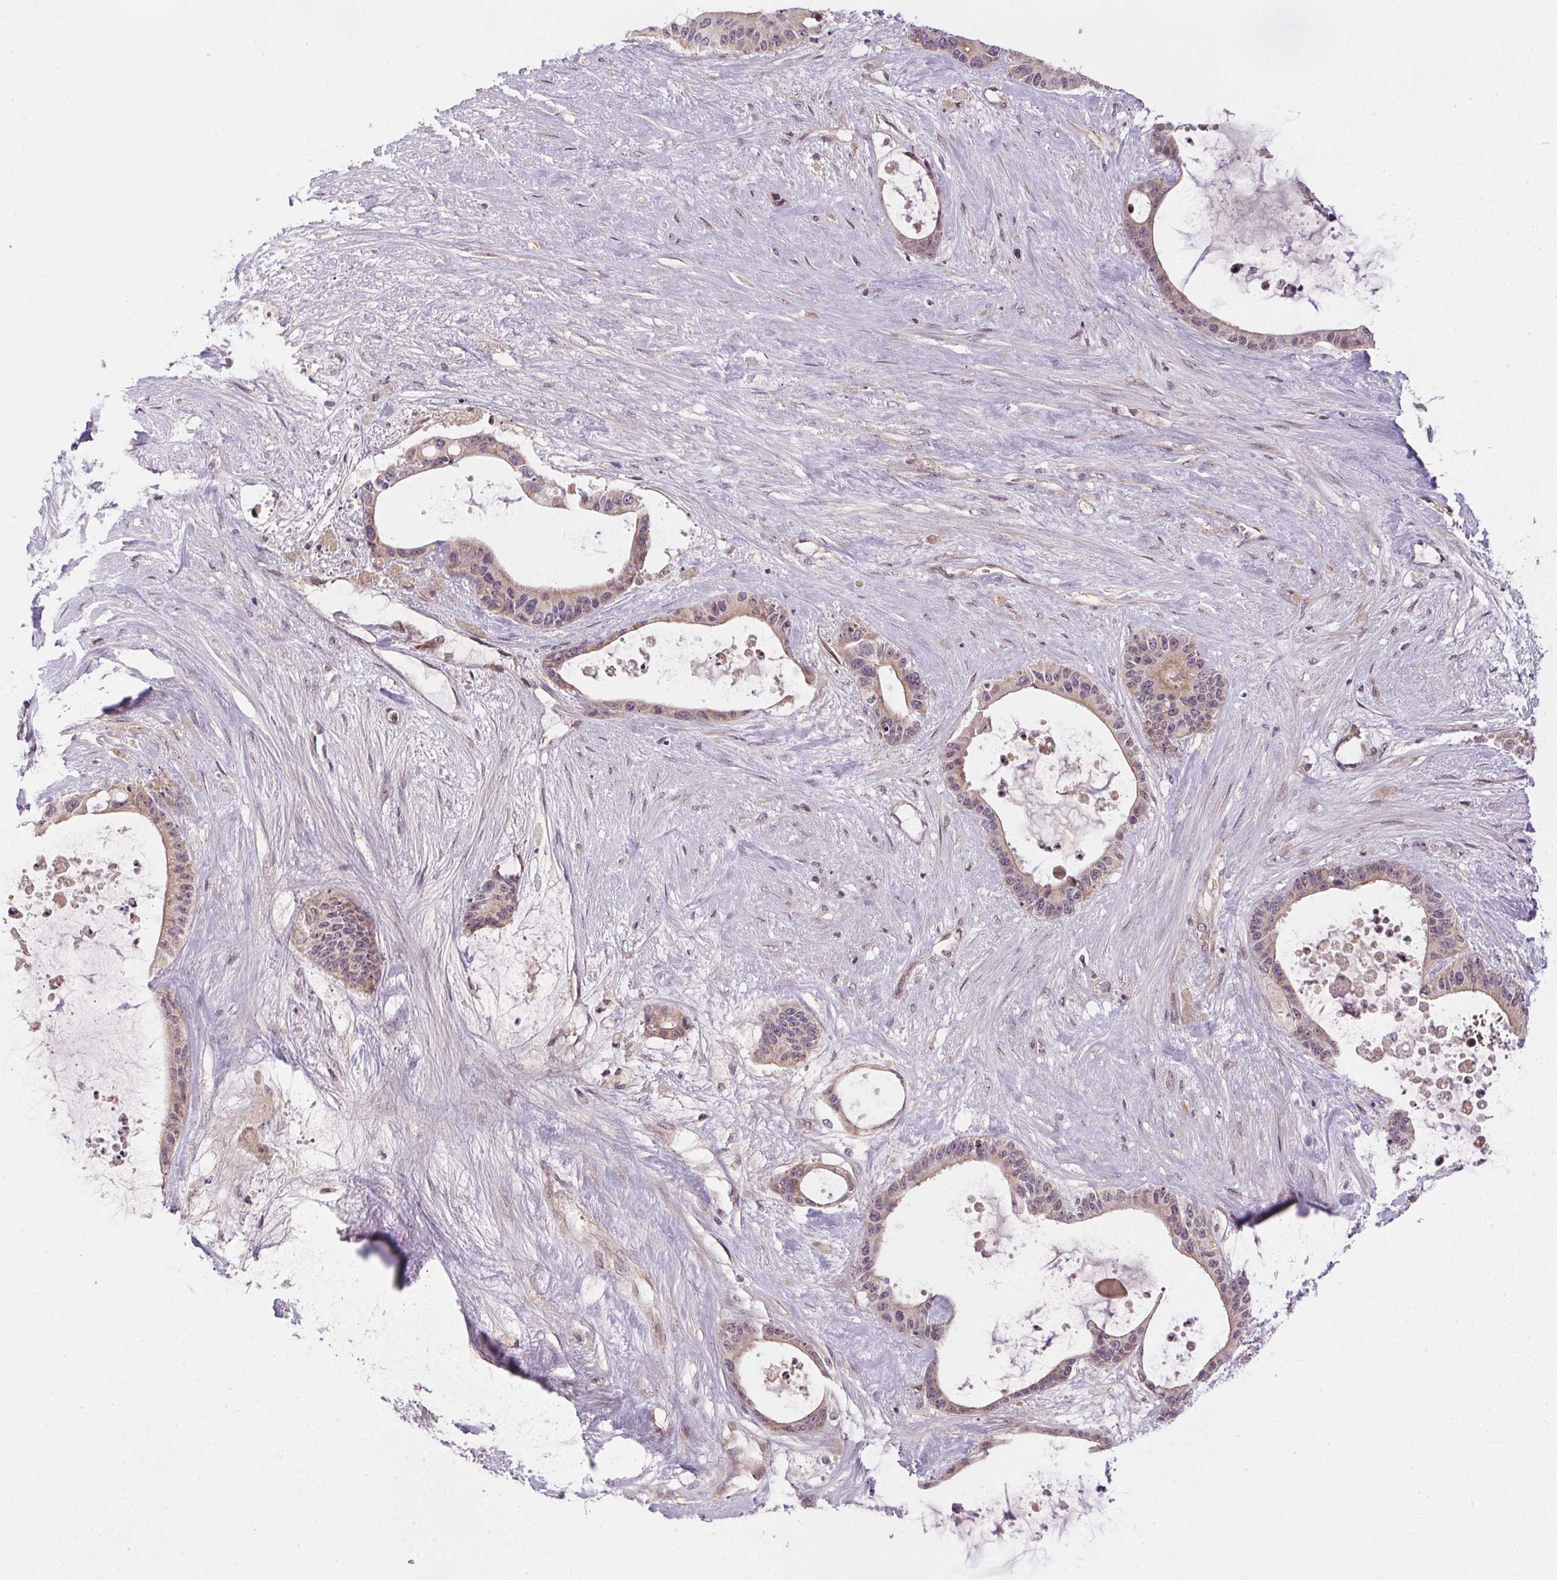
{"staining": {"intensity": "weak", "quantity": "25%-75%", "location": "cytoplasmic/membranous"}, "tissue": "liver cancer", "cell_type": "Tumor cells", "image_type": "cancer", "snomed": [{"axis": "morphology", "description": "Normal tissue, NOS"}, {"axis": "morphology", "description": "Cholangiocarcinoma"}, {"axis": "topography", "description": "Liver"}, {"axis": "topography", "description": "Peripheral nerve tissue"}], "caption": "There is low levels of weak cytoplasmic/membranous positivity in tumor cells of liver cholangiocarcinoma, as demonstrated by immunohistochemical staining (brown color).", "gene": "CFAP92", "patient": {"sex": "female", "age": 73}}